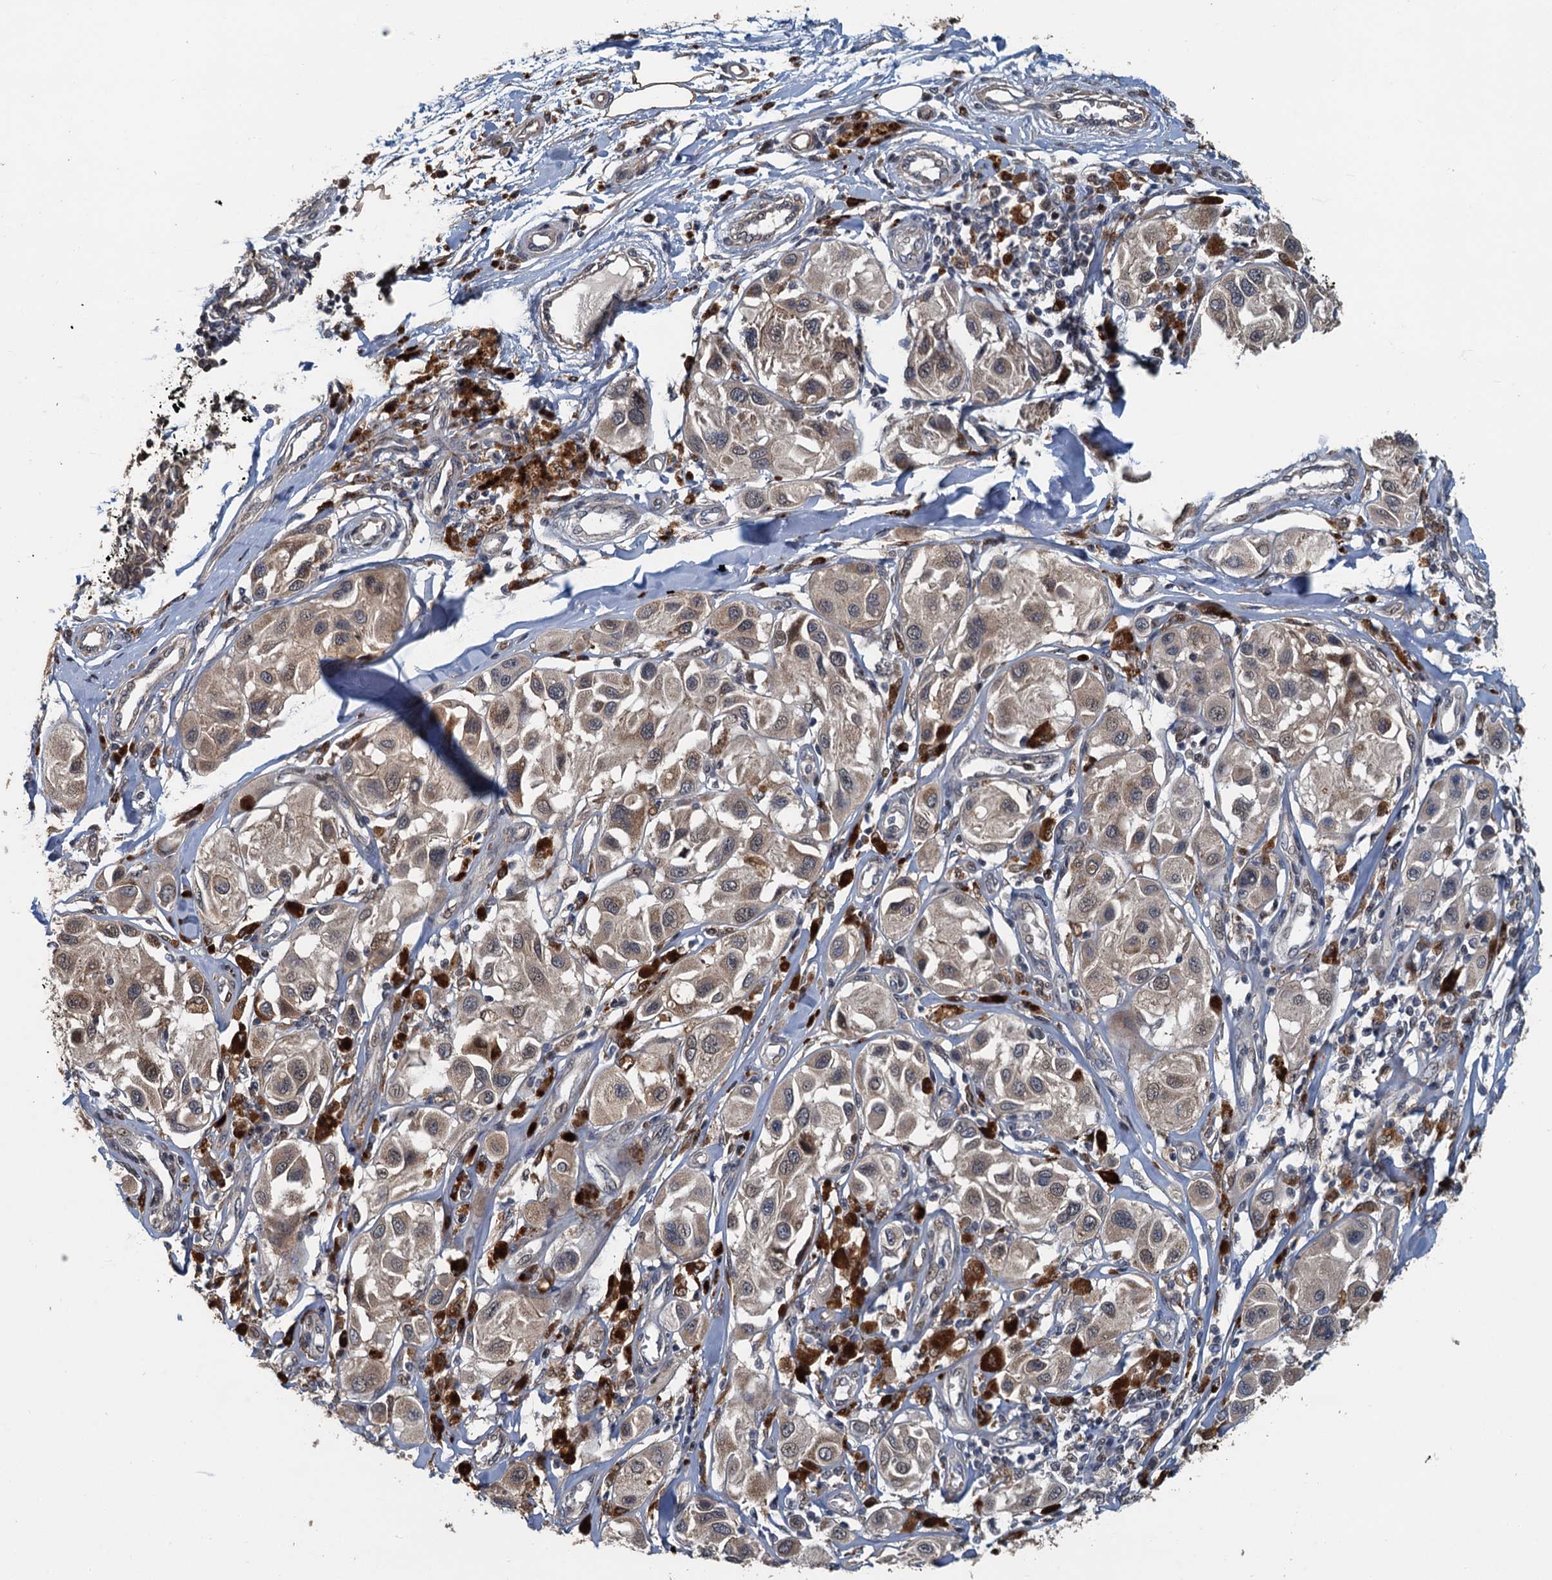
{"staining": {"intensity": "weak", "quantity": ">75%", "location": "cytoplasmic/membranous"}, "tissue": "melanoma", "cell_type": "Tumor cells", "image_type": "cancer", "snomed": [{"axis": "morphology", "description": "Malignant melanoma, Metastatic site"}, {"axis": "topography", "description": "Skin"}], "caption": "Melanoma was stained to show a protein in brown. There is low levels of weak cytoplasmic/membranous expression in approximately >75% of tumor cells. Using DAB (brown) and hematoxylin (blue) stains, captured at high magnification using brightfield microscopy.", "gene": "AGRN", "patient": {"sex": "male", "age": 41}}